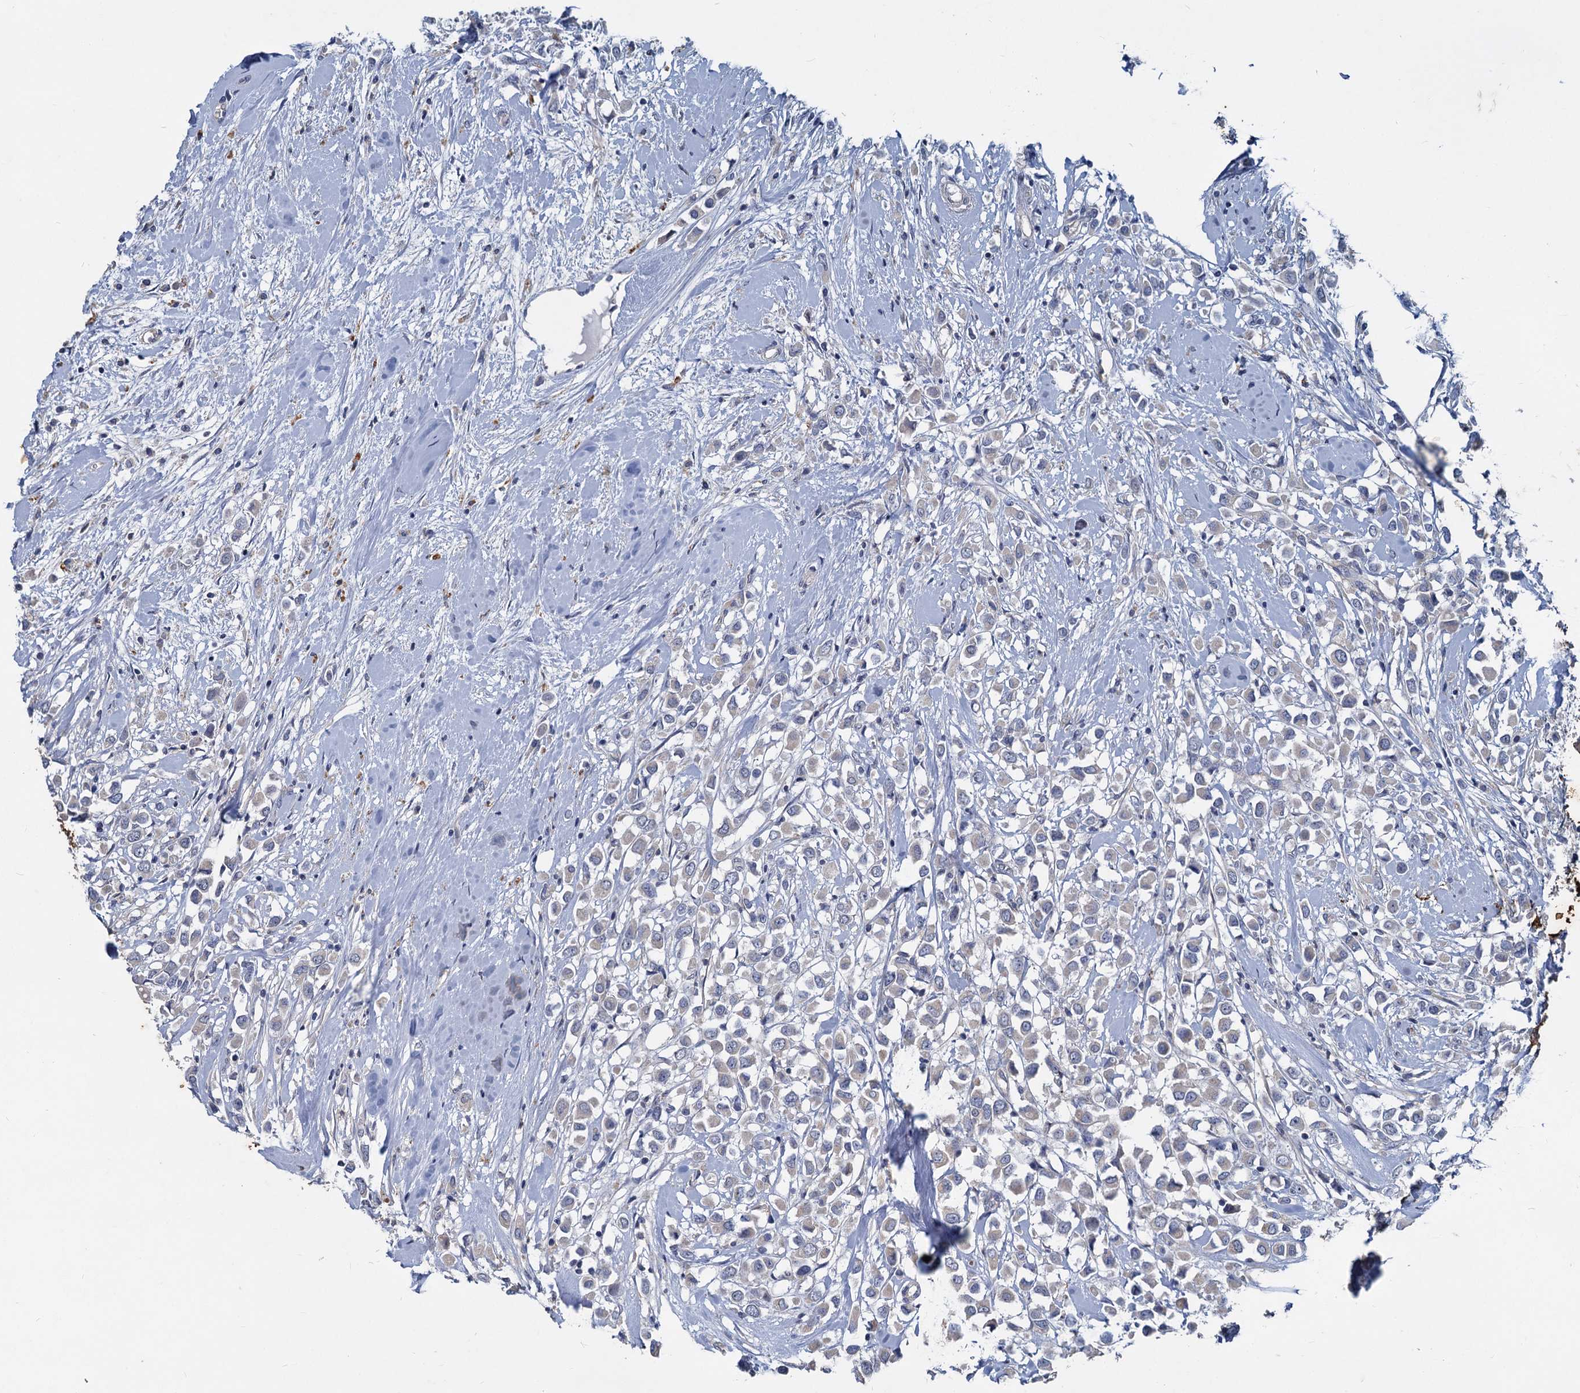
{"staining": {"intensity": "negative", "quantity": "none", "location": "none"}, "tissue": "breast cancer", "cell_type": "Tumor cells", "image_type": "cancer", "snomed": [{"axis": "morphology", "description": "Duct carcinoma"}, {"axis": "topography", "description": "Breast"}], "caption": "Immunohistochemical staining of human intraductal carcinoma (breast) demonstrates no significant expression in tumor cells.", "gene": "SLC2A7", "patient": {"sex": "female", "age": 87}}